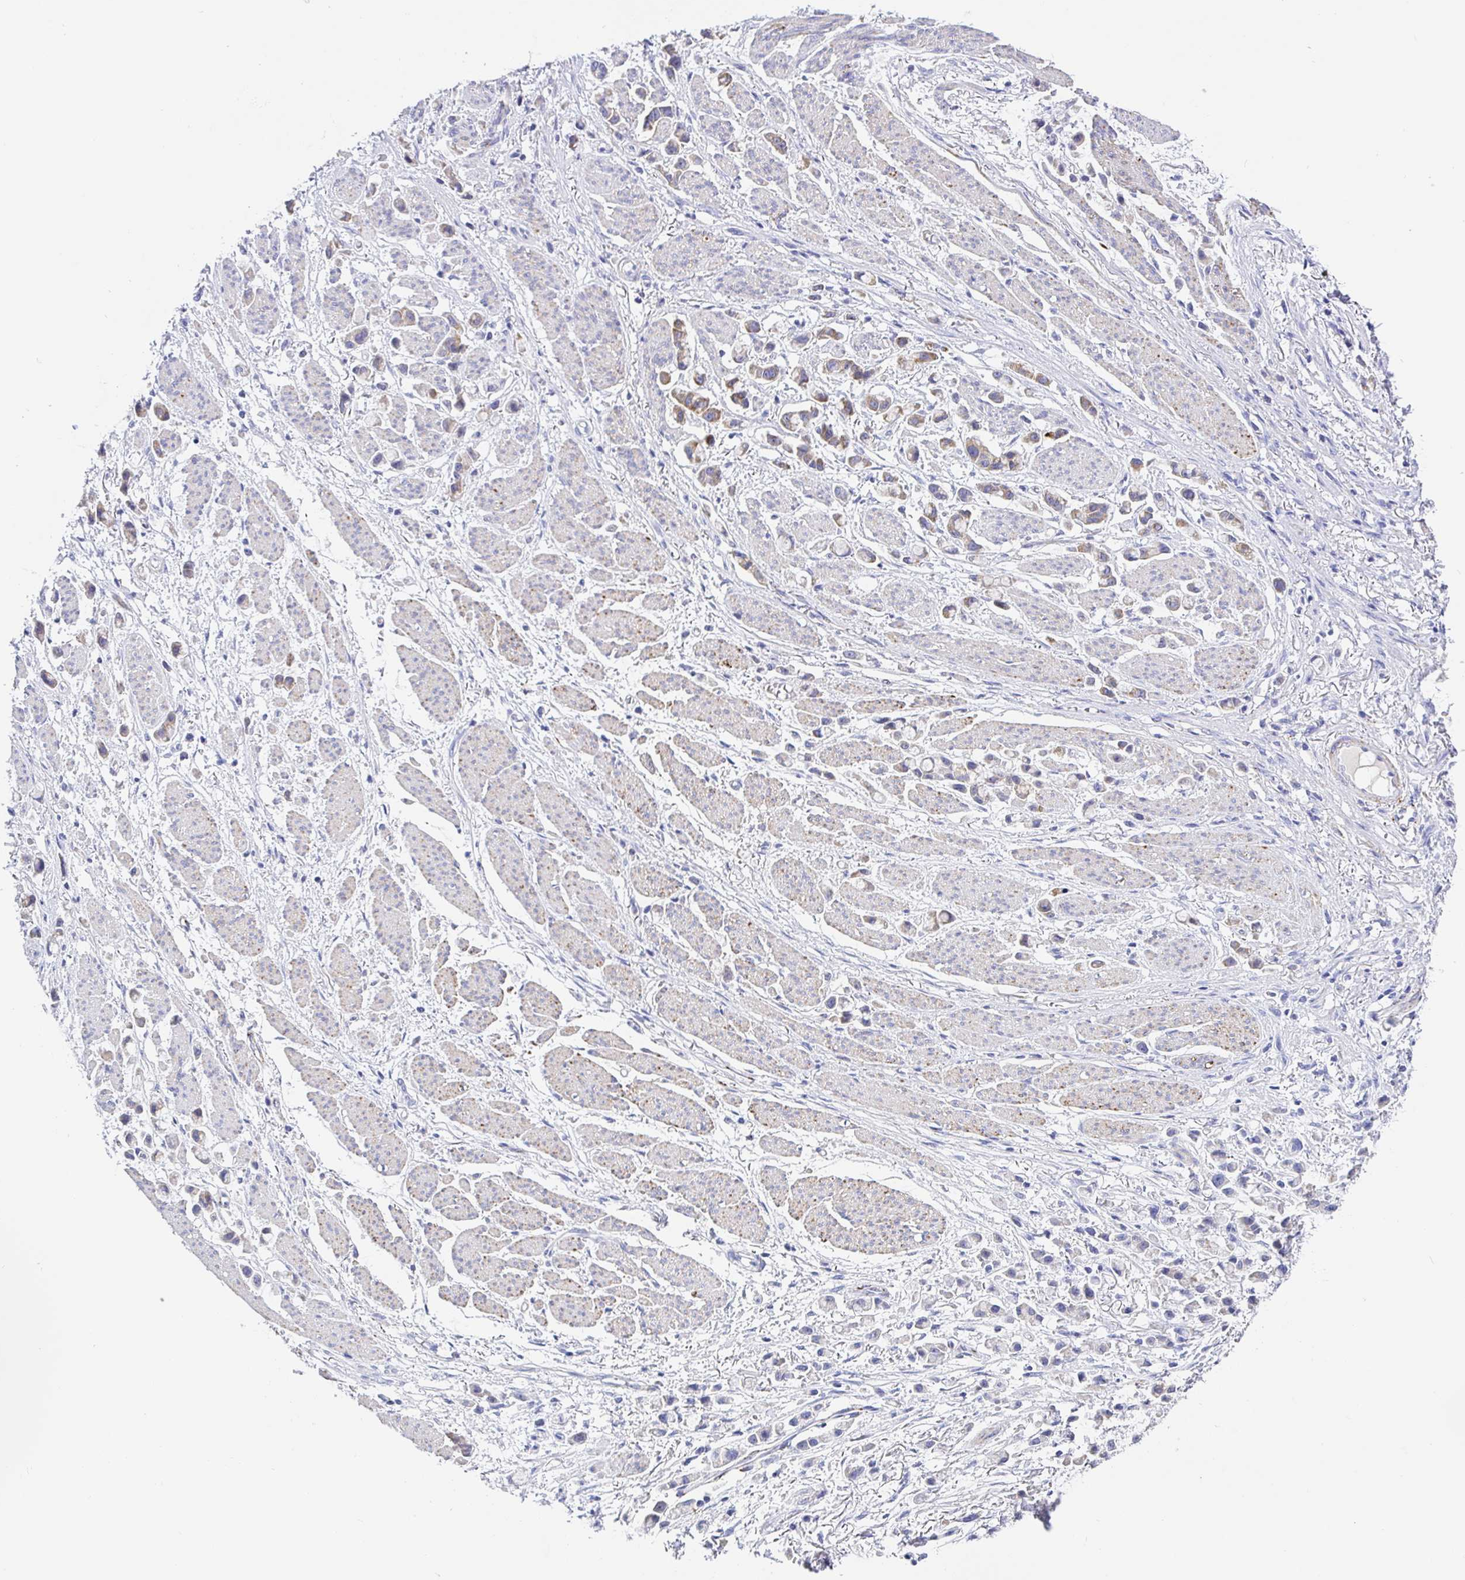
{"staining": {"intensity": "weak", "quantity": "<25%", "location": "cytoplasmic/membranous"}, "tissue": "stomach cancer", "cell_type": "Tumor cells", "image_type": "cancer", "snomed": [{"axis": "morphology", "description": "Adenocarcinoma, NOS"}, {"axis": "topography", "description": "Stomach"}], "caption": "Immunohistochemical staining of stomach adenocarcinoma reveals no significant positivity in tumor cells.", "gene": "MAOA", "patient": {"sex": "female", "age": 81}}